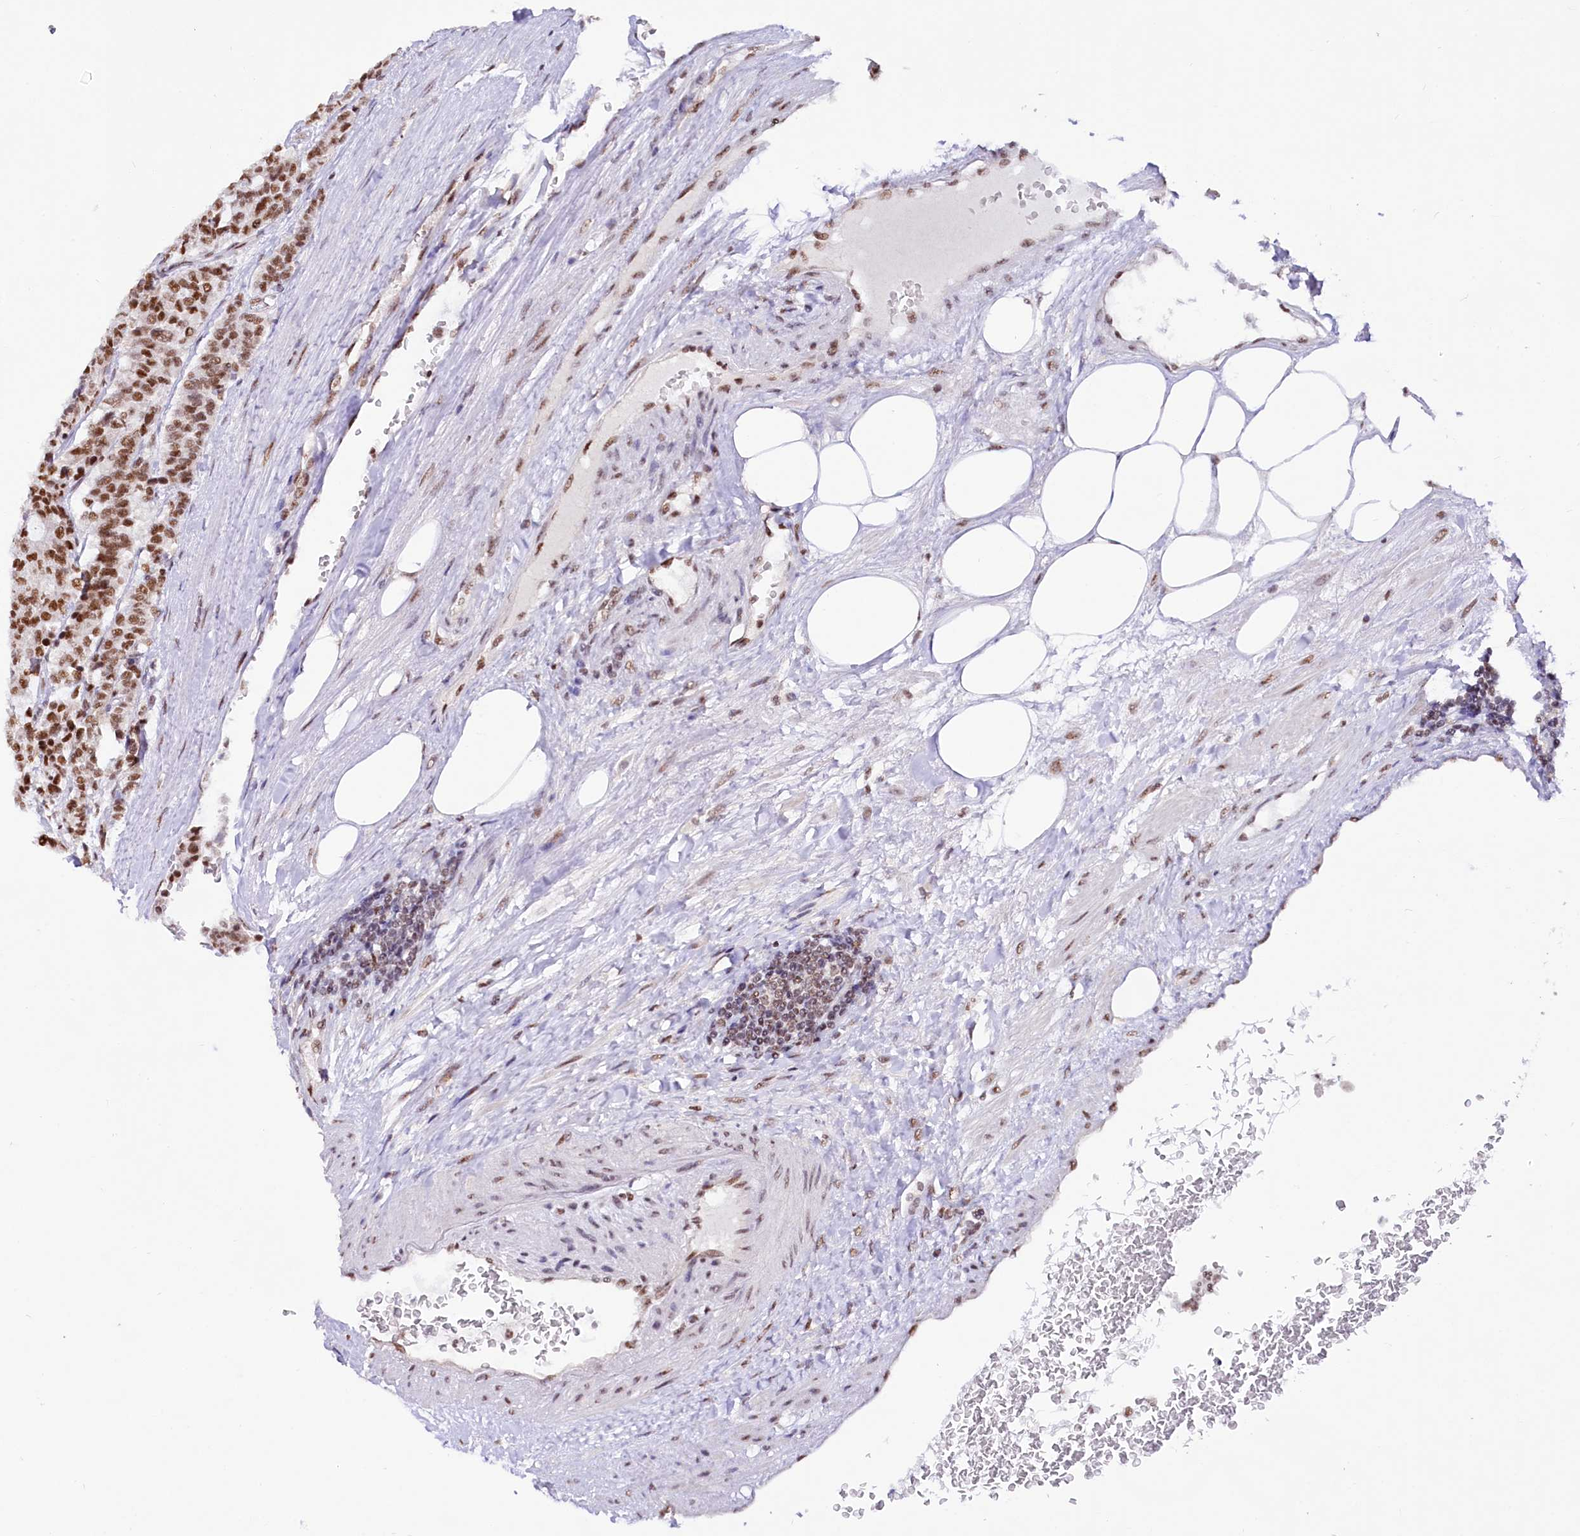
{"staining": {"intensity": "strong", "quantity": ">75%", "location": "nuclear"}, "tissue": "carcinoid", "cell_type": "Tumor cells", "image_type": "cancer", "snomed": [{"axis": "morphology", "description": "Carcinoid, malignant, NOS"}, {"axis": "topography", "description": "Pancreas"}], "caption": "High-power microscopy captured an IHC image of carcinoid (malignant), revealing strong nuclear staining in about >75% of tumor cells. The staining was performed using DAB (3,3'-diaminobenzidine) to visualize the protein expression in brown, while the nuclei were stained in blue with hematoxylin (Magnification: 20x).", "gene": "HIRA", "patient": {"sex": "female", "age": 54}}